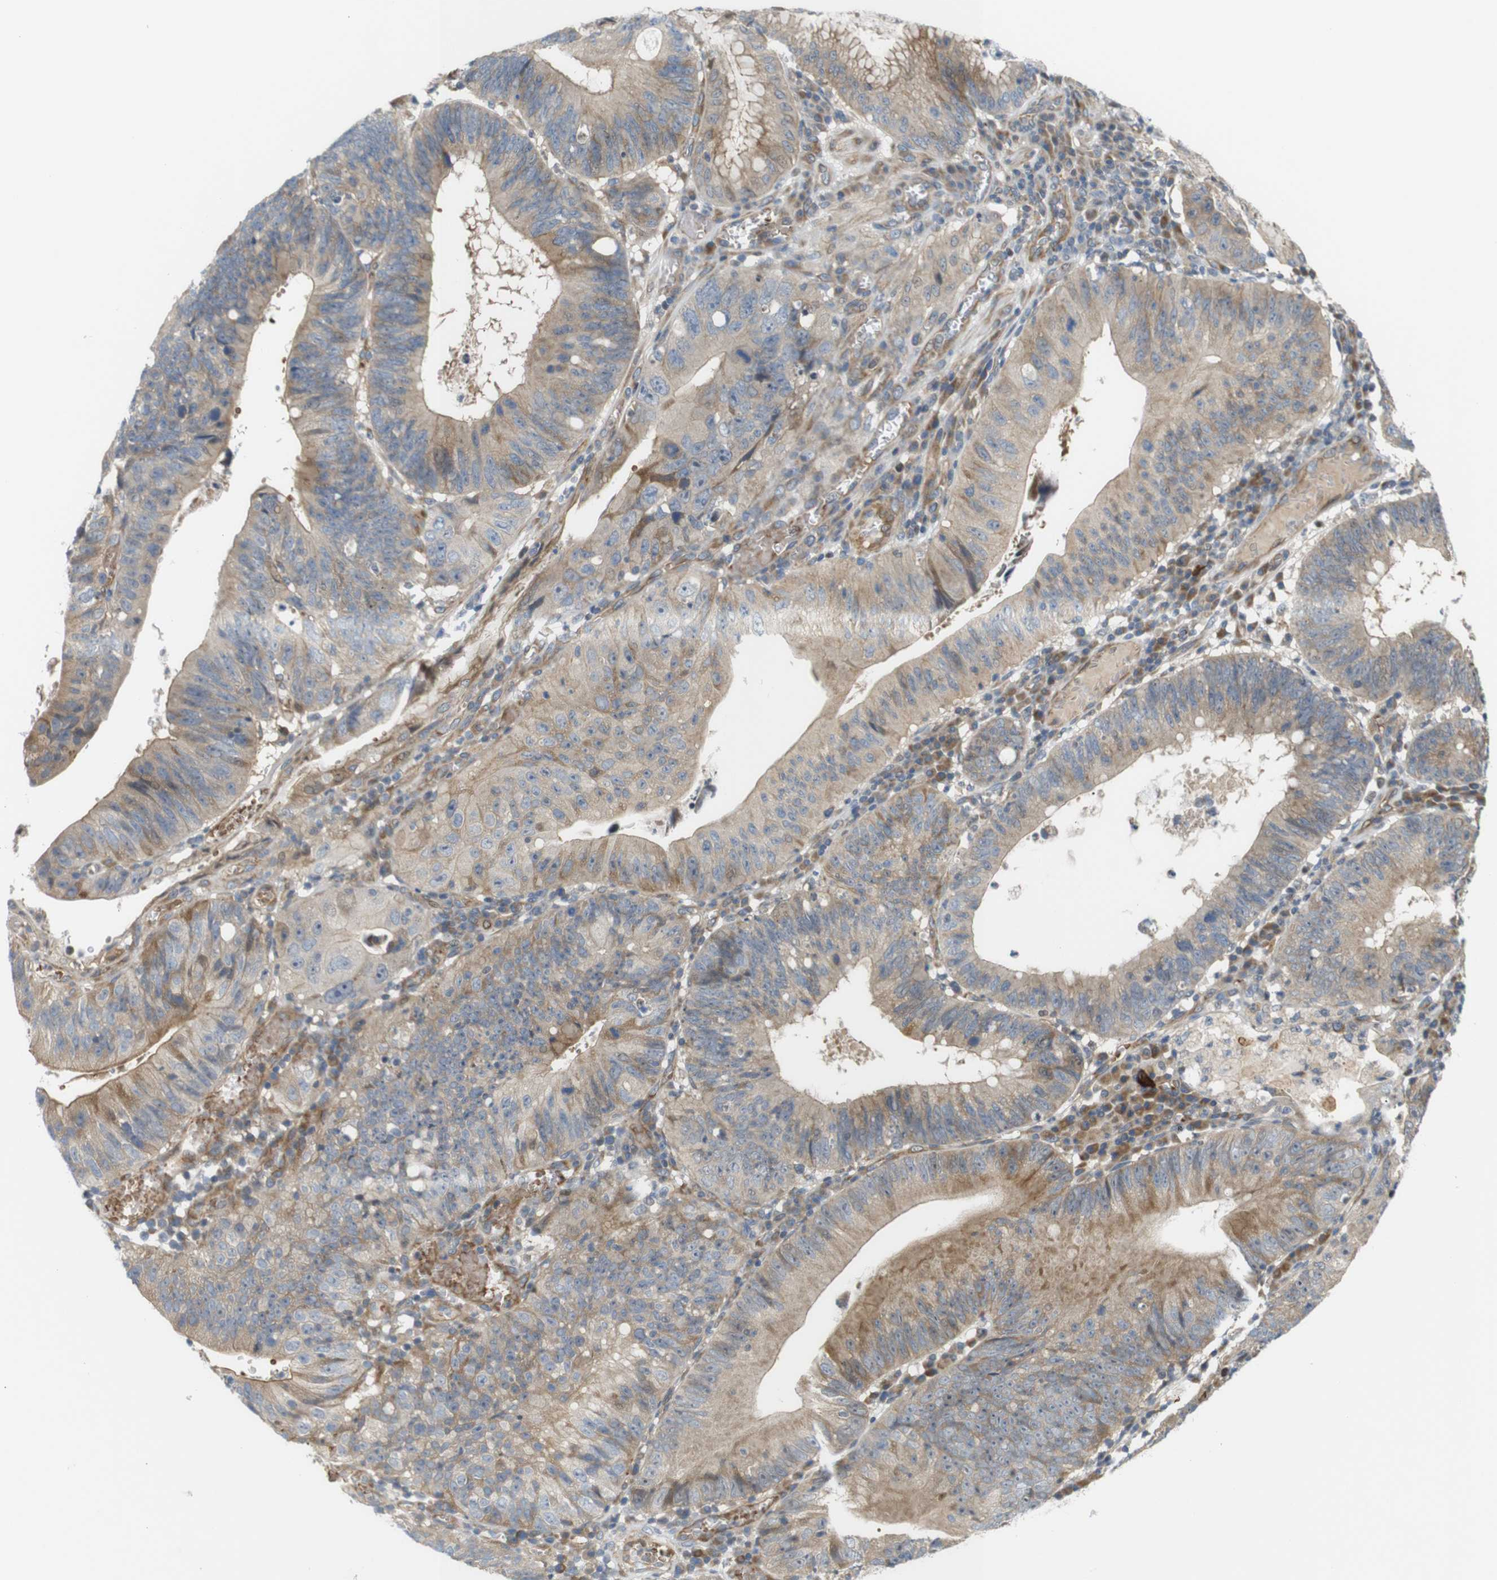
{"staining": {"intensity": "weak", "quantity": ">75%", "location": "cytoplasmic/membranous"}, "tissue": "stomach cancer", "cell_type": "Tumor cells", "image_type": "cancer", "snomed": [{"axis": "morphology", "description": "Adenocarcinoma, NOS"}, {"axis": "topography", "description": "Stomach"}], "caption": "Tumor cells exhibit weak cytoplasmic/membranous positivity in approximately >75% of cells in stomach cancer (adenocarcinoma).", "gene": "RPTOR", "patient": {"sex": "male", "age": 59}}